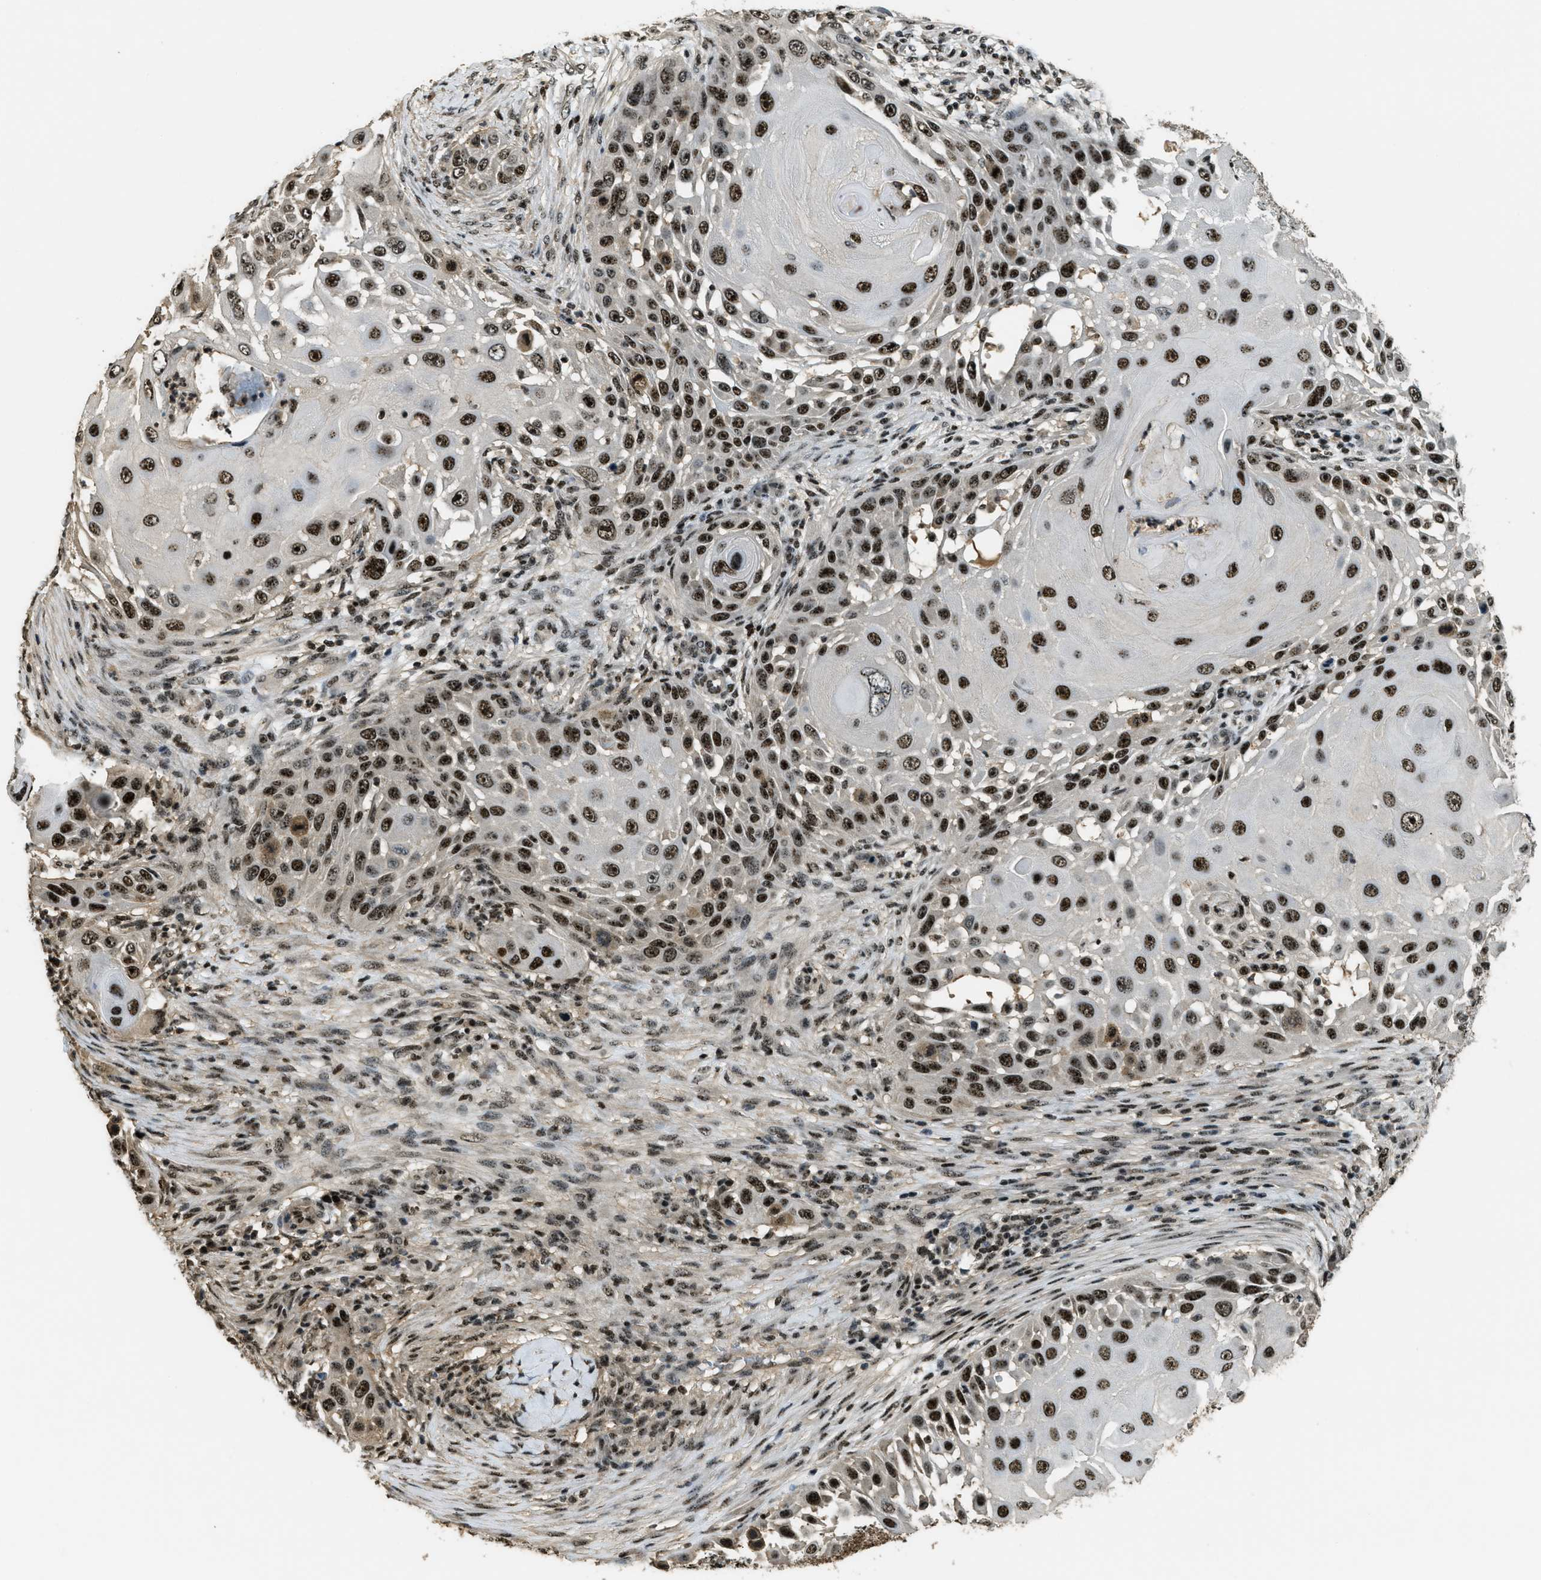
{"staining": {"intensity": "strong", "quantity": ">75%", "location": "nuclear"}, "tissue": "skin cancer", "cell_type": "Tumor cells", "image_type": "cancer", "snomed": [{"axis": "morphology", "description": "Squamous cell carcinoma, NOS"}, {"axis": "topography", "description": "Skin"}], "caption": "High-magnification brightfield microscopy of skin cancer stained with DAB (brown) and counterstained with hematoxylin (blue). tumor cells exhibit strong nuclear positivity is present in approximately>75% of cells.", "gene": "SP100", "patient": {"sex": "female", "age": 44}}